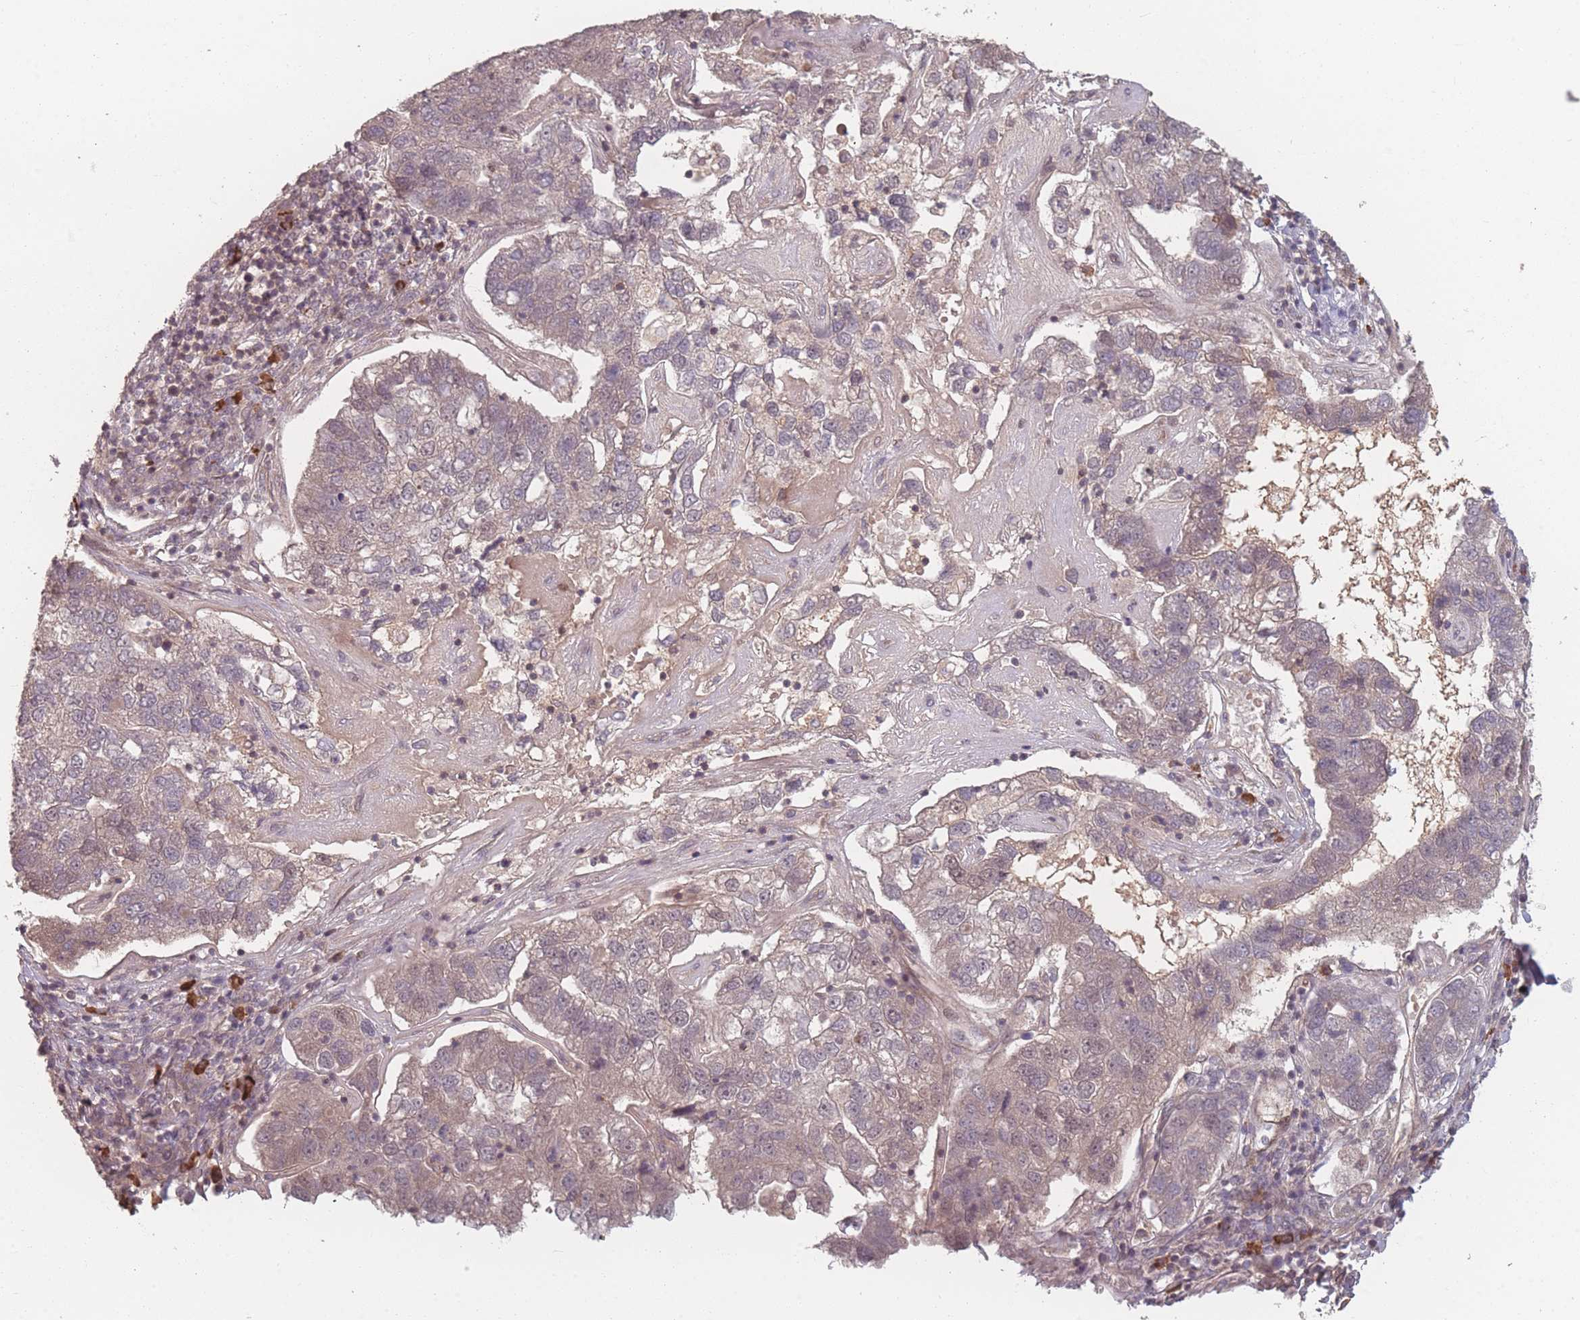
{"staining": {"intensity": "weak", "quantity": "<25%", "location": "cytoplasmic/membranous"}, "tissue": "pancreatic cancer", "cell_type": "Tumor cells", "image_type": "cancer", "snomed": [{"axis": "morphology", "description": "Adenocarcinoma, NOS"}, {"axis": "topography", "description": "Pancreas"}], "caption": "This is an immunohistochemistry (IHC) micrograph of human pancreatic cancer (adenocarcinoma). There is no staining in tumor cells.", "gene": "HAGH", "patient": {"sex": "female", "age": 61}}